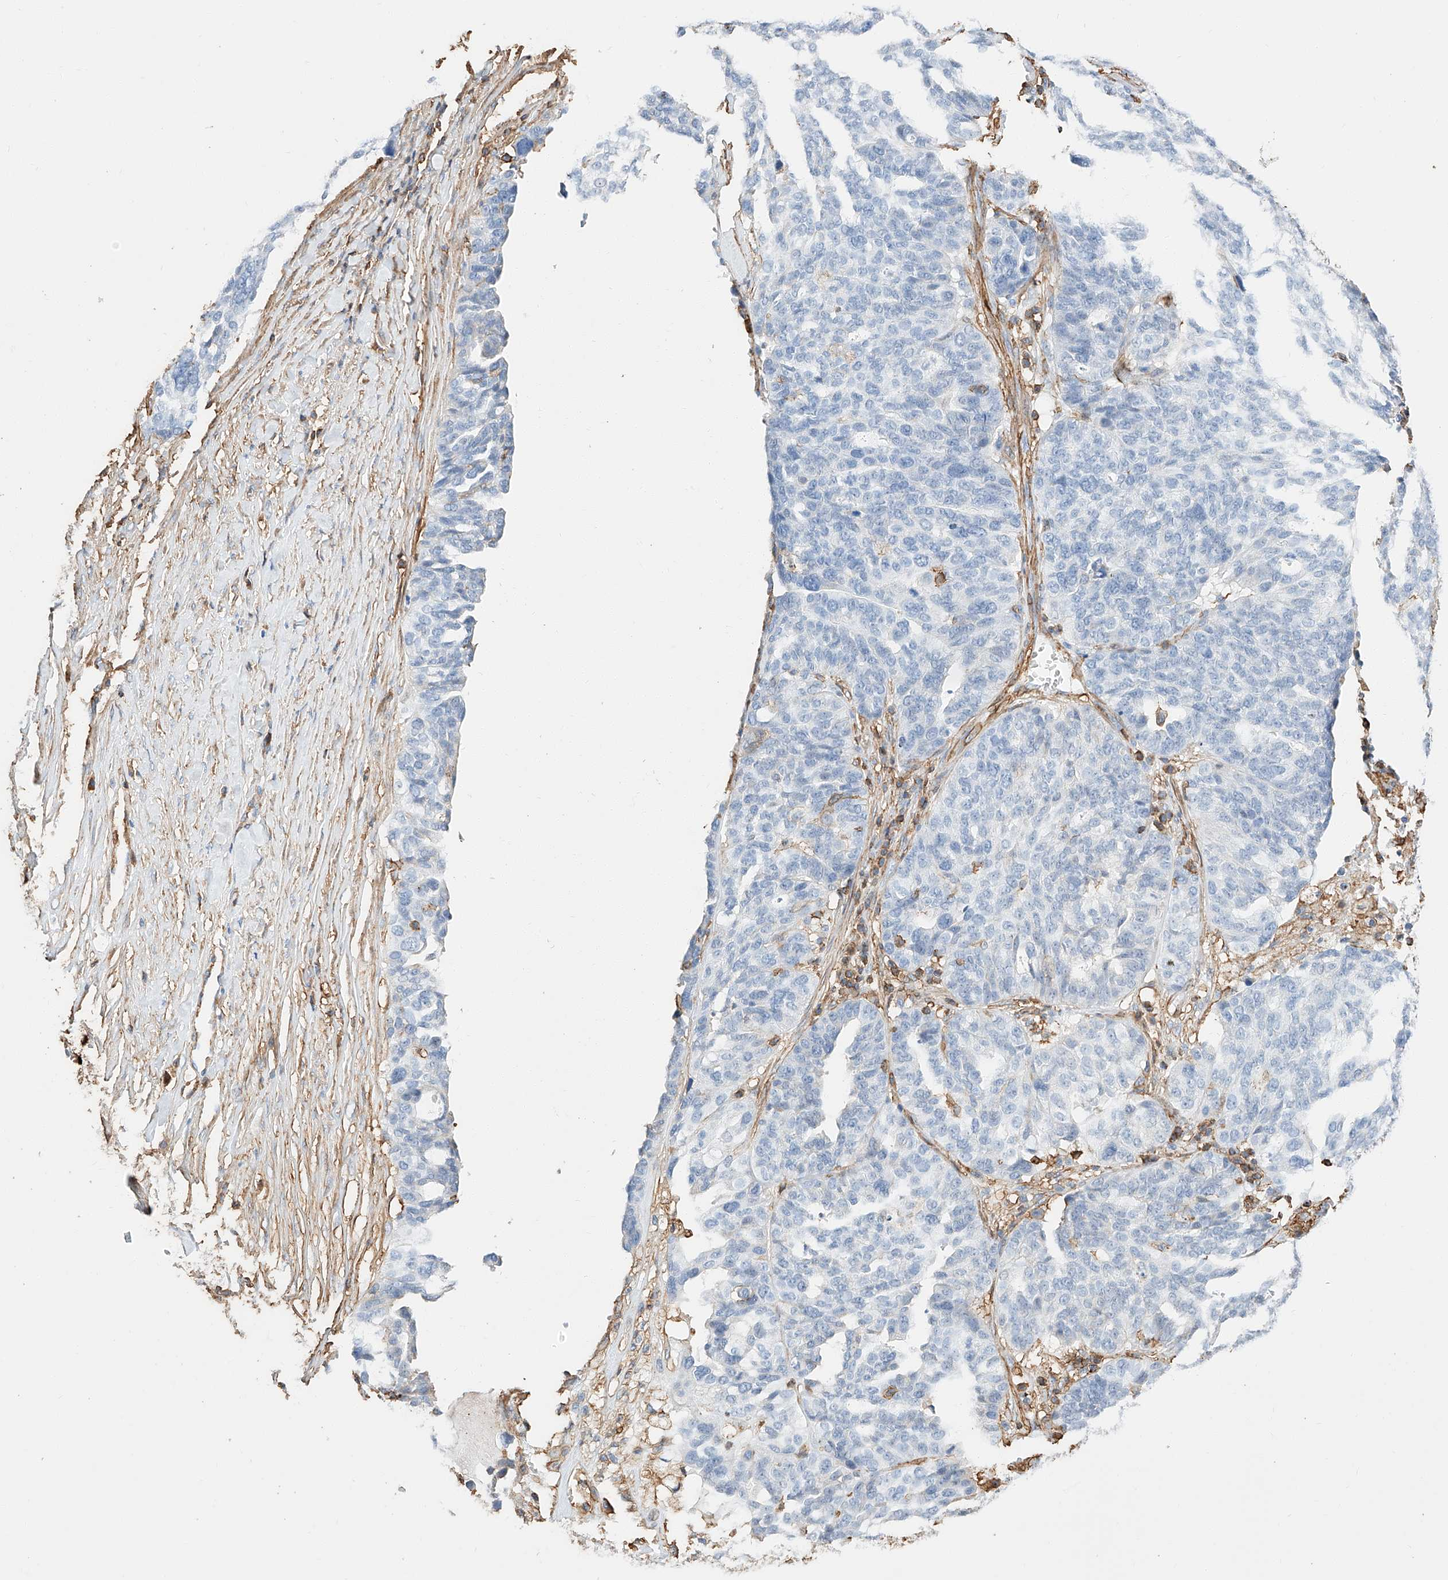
{"staining": {"intensity": "negative", "quantity": "none", "location": "none"}, "tissue": "ovarian cancer", "cell_type": "Tumor cells", "image_type": "cancer", "snomed": [{"axis": "morphology", "description": "Cystadenocarcinoma, serous, NOS"}, {"axis": "topography", "description": "Ovary"}], "caption": "High power microscopy photomicrograph of an IHC photomicrograph of ovarian cancer (serous cystadenocarcinoma), revealing no significant positivity in tumor cells. Brightfield microscopy of IHC stained with DAB (brown) and hematoxylin (blue), captured at high magnification.", "gene": "WFS1", "patient": {"sex": "female", "age": 59}}